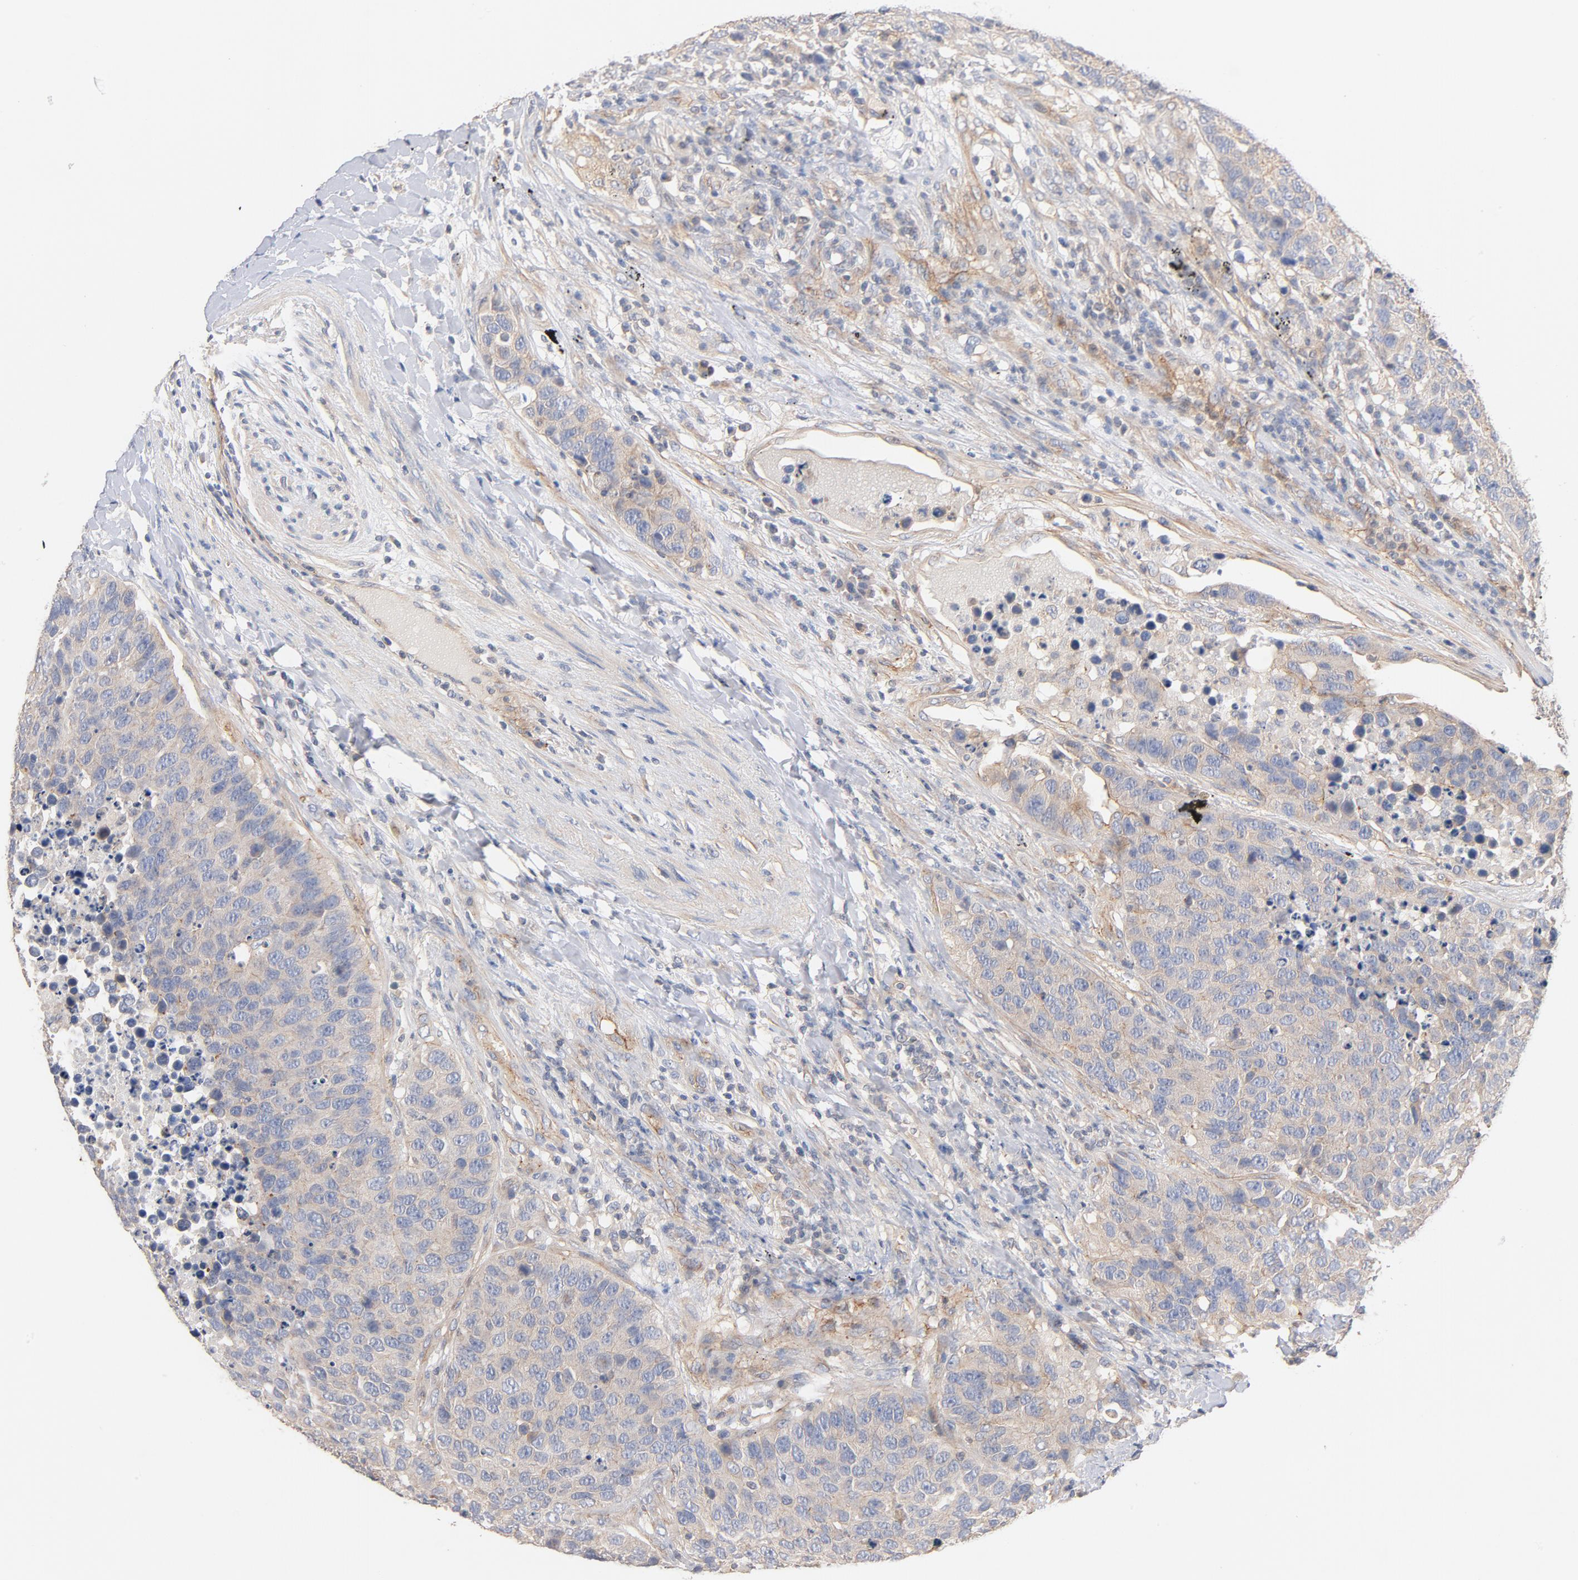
{"staining": {"intensity": "weak", "quantity": ">75%", "location": "cytoplasmic/membranous"}, "tissue": "carcinoid", "cell_type": "Tumor cells", "image_type": "cancer", "snomed": [{"axis": "morphology", "description": "Carcinoid, malignant, NOS"}, {"axis": "topography", "description": "Lung"}], "caption": "Immunohistochemistry of carcinoid (malignant) demonstrates low levels of weak cytoplasmic/membranous staining in approximately >75% of tumor cells.", "gene": "STRN3", "patient": {"sex": "male", "age": 60}}